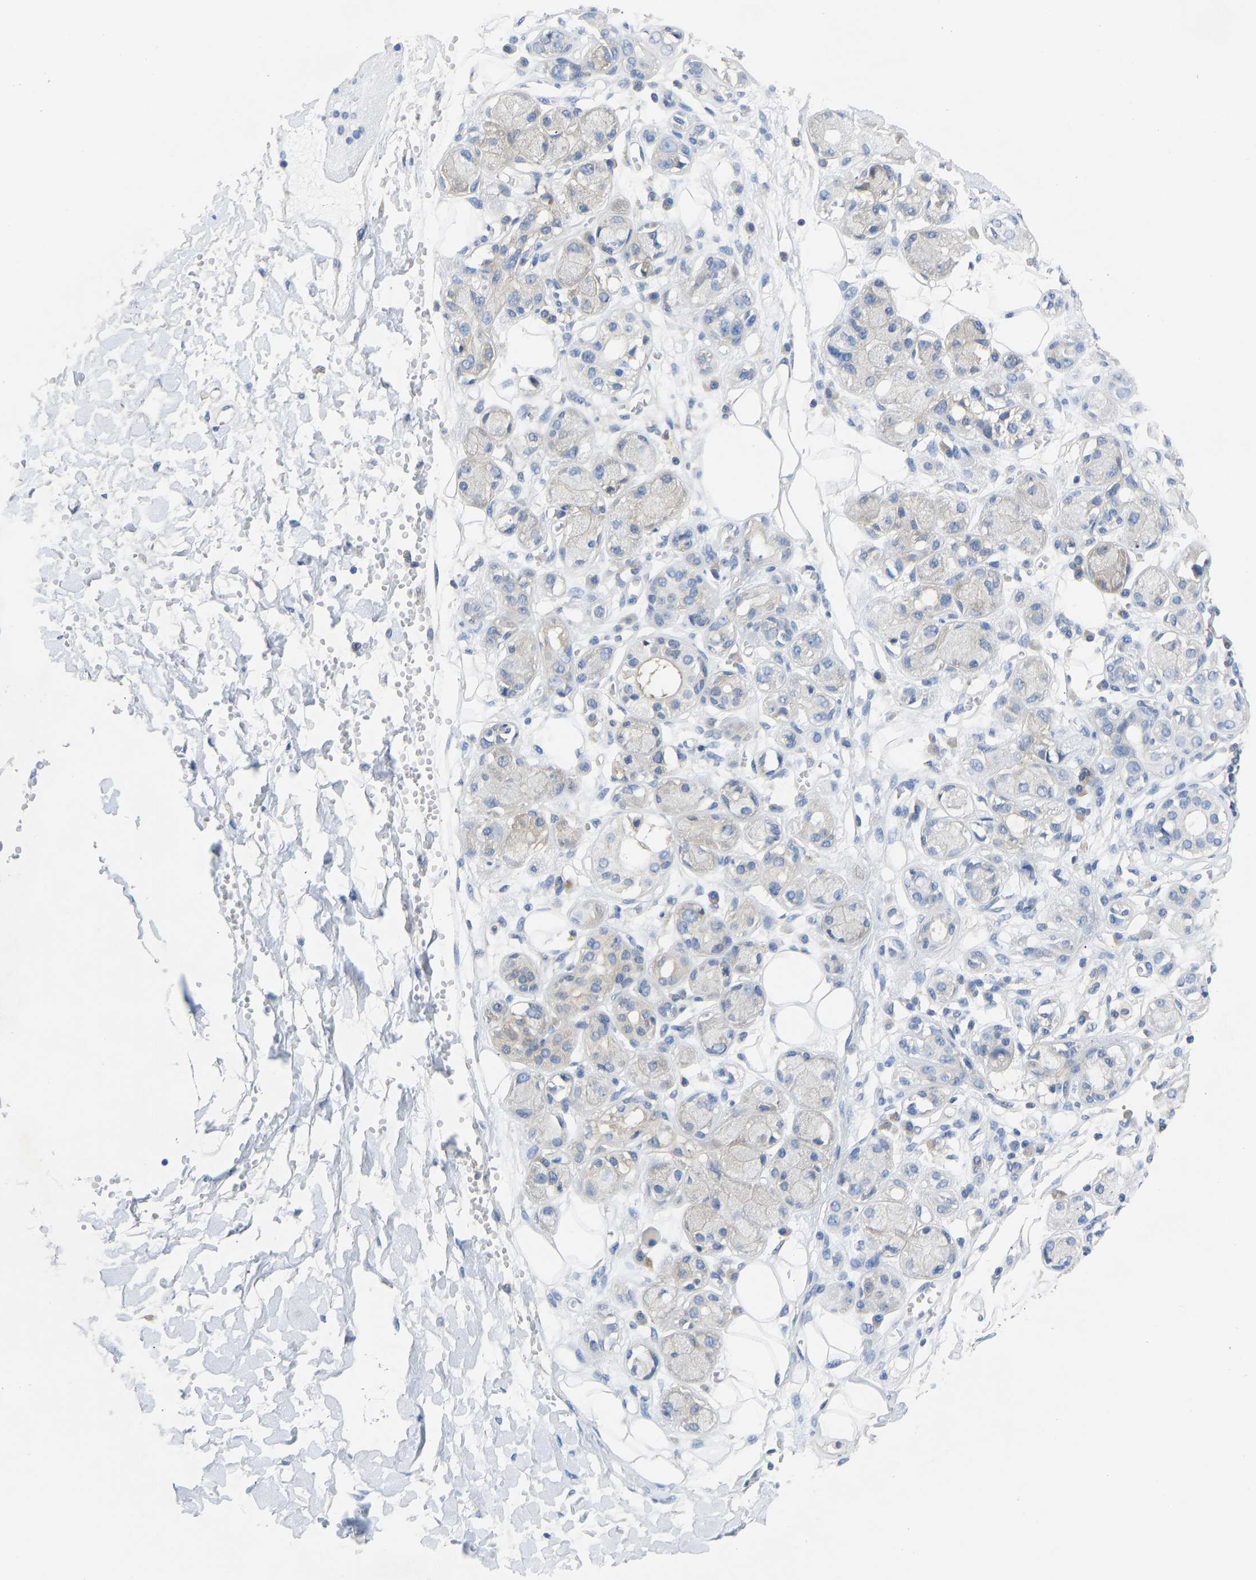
{"staining": {"intensity": "negative", "quantity": "none", "location": "none"}, "tissue": "adipose tissue", "cell_type": "Adipocytes", "image_type": "normal", "snomed": [{"axis": "morphology", "description": "Normal tissue, NOS"}, {"axis": "morphology", "description": "Inflammation, NOS"}, {"axis": "topography", "description": "Salivary gland"}, {"axis": "topography", "description": "Peripheral nerve tissue"}], "caption": "Immunohistochemical staining of benign human adipose tissue shows no significant staining in adipocytes. (Brightfield microscopy of DAB (3,3'-diaminobenzidine) immunohistochemistry (IHC) at high magnification).", "gene": "PPP3CA", "patient": {"sex": "female", "age": 75}}